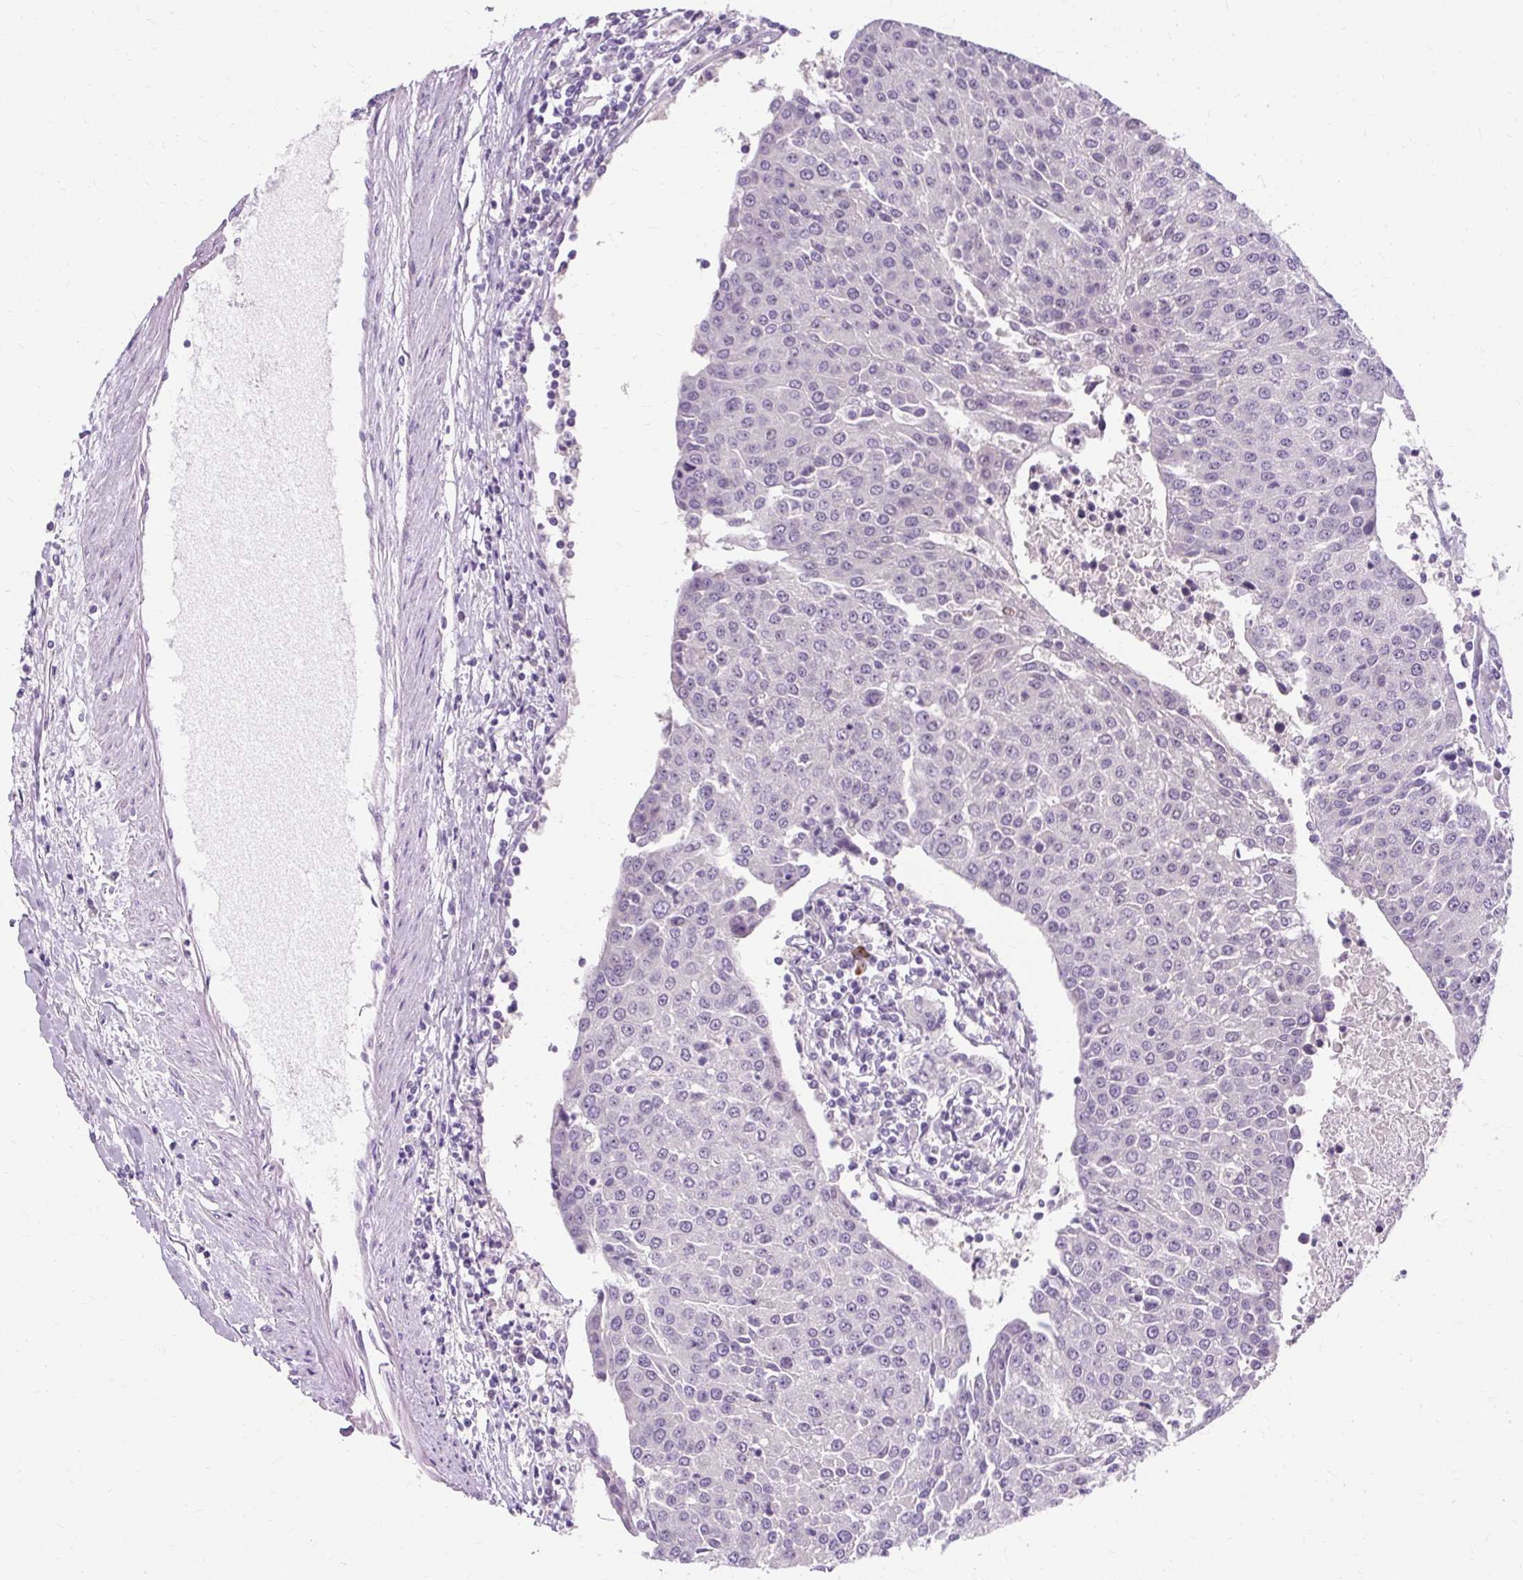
{"staining": {"intensity": "negative", "quantity": "none", "location": "none"}, "tissue": "urothelial cancer", "cell_type": "Tumor cells", "image_type": "cancer", "snomed": [{"axis": "morphology", "description": "Urothelial carcinoma, High grade"}, {"axis": "topography", "description": "Urinary bladder"}], "caption": "Immunohistochemical staining of high-grade urothelial carcinoma exhibits no significant expression in tumor cells.", "gene": "RYBP", "patient": {"sex": "female", "age": 85}}